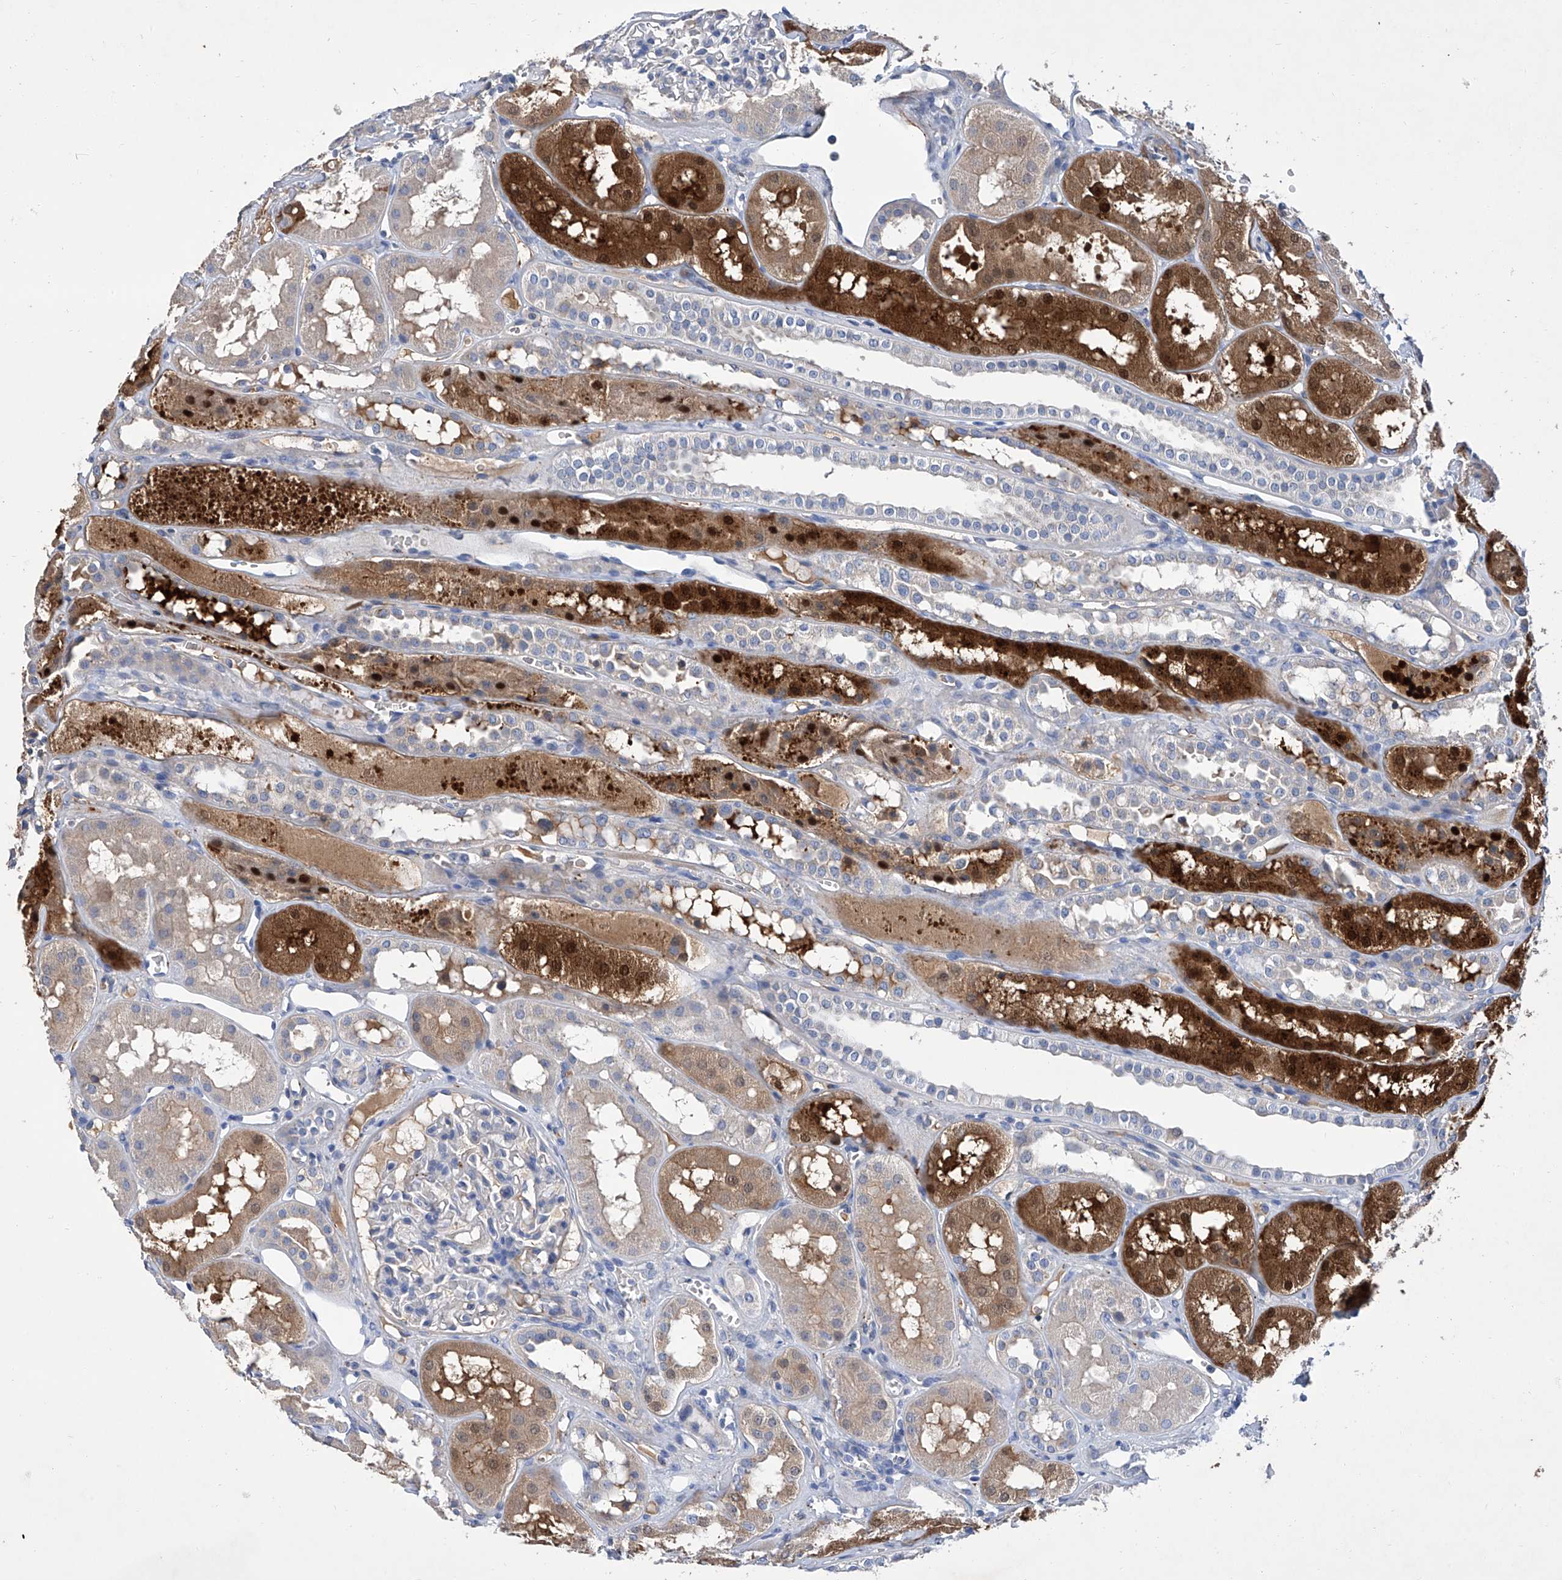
{"staining": {"intensity": "negative", "quantity": "none", "location": "none"}, "tissue": "kidney", "cell_type": "Cells in glomeruli", "image_type": "normal", "snomed": [{"axis": "morphology", "description": "Normal tissue, NOS"}, {"axis": "topography", "description": "Kidney"}], "caption": "Immunohistochemistry micrograph of unremarkable kidney: human kidney stained with DAB (3,3'-diaminobenzidine) shows no significant protein staining in cells in glomeruli. (DAB immunohistochemistry (IHC), high magnification).", "gene": "GPT", "patient": {"sex": "male", "age": 16}}